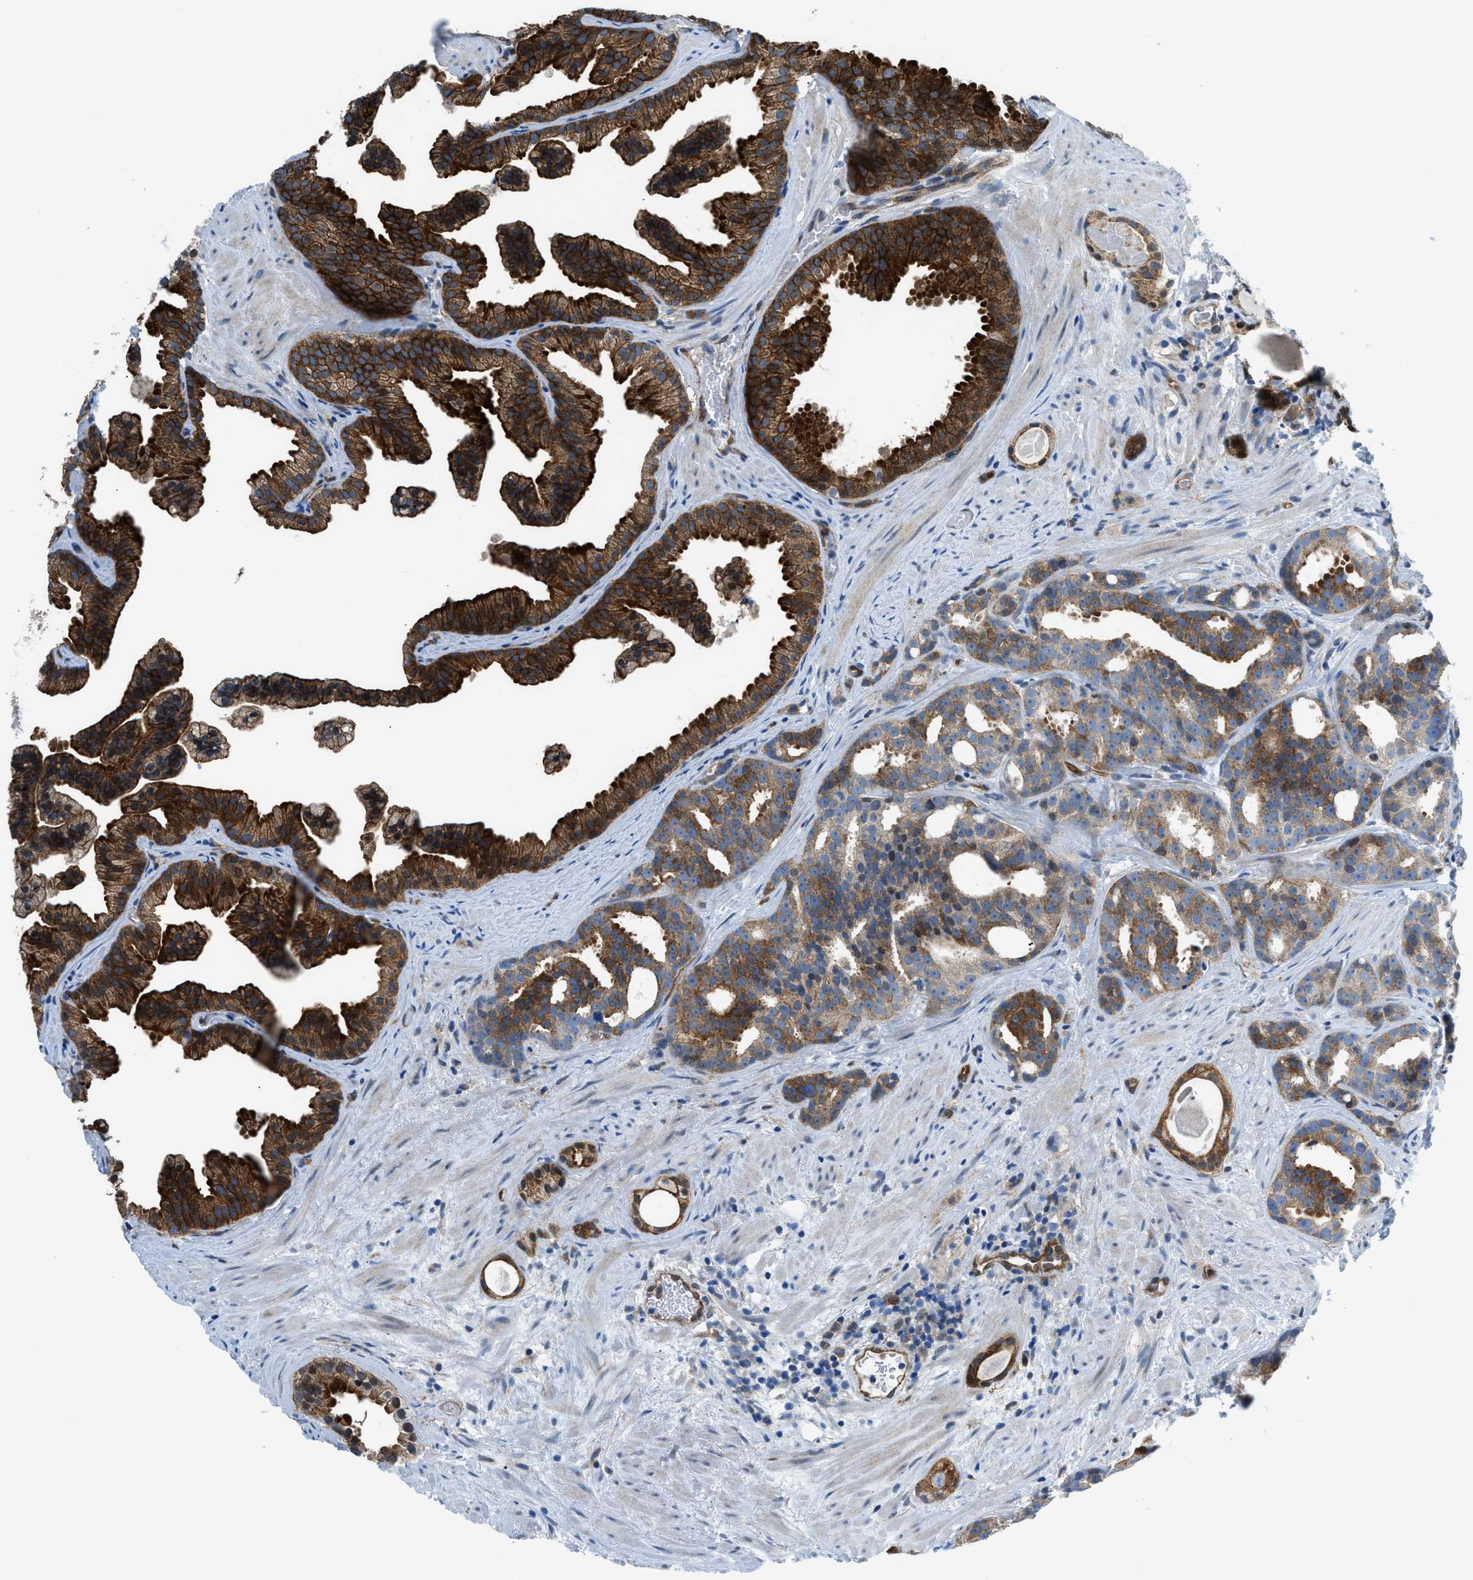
{"staining": {"intensity": "moderate", "quantity": ">75%", "location": "cytoplasmic/membranous"}, "tissue": "prostate cancer", "cell_type": "Tumor cells", "image_type": "cancer", "snomed": [{"axis": "morphology", "description": "Adenocarcinoma, Low grade"}, {"axis": "topography", "description": "Prostate"}], "caption": "This photomicrograph displays immunohistochemistry (IHC) staining of human low-grade adenocarcinoma (prostate), with medium moderate cytoplasmic/membranous positivity in about >75% of tumor cells.", "gene": "YWHAE", "patient": {"sex": "male", "age": 89}}